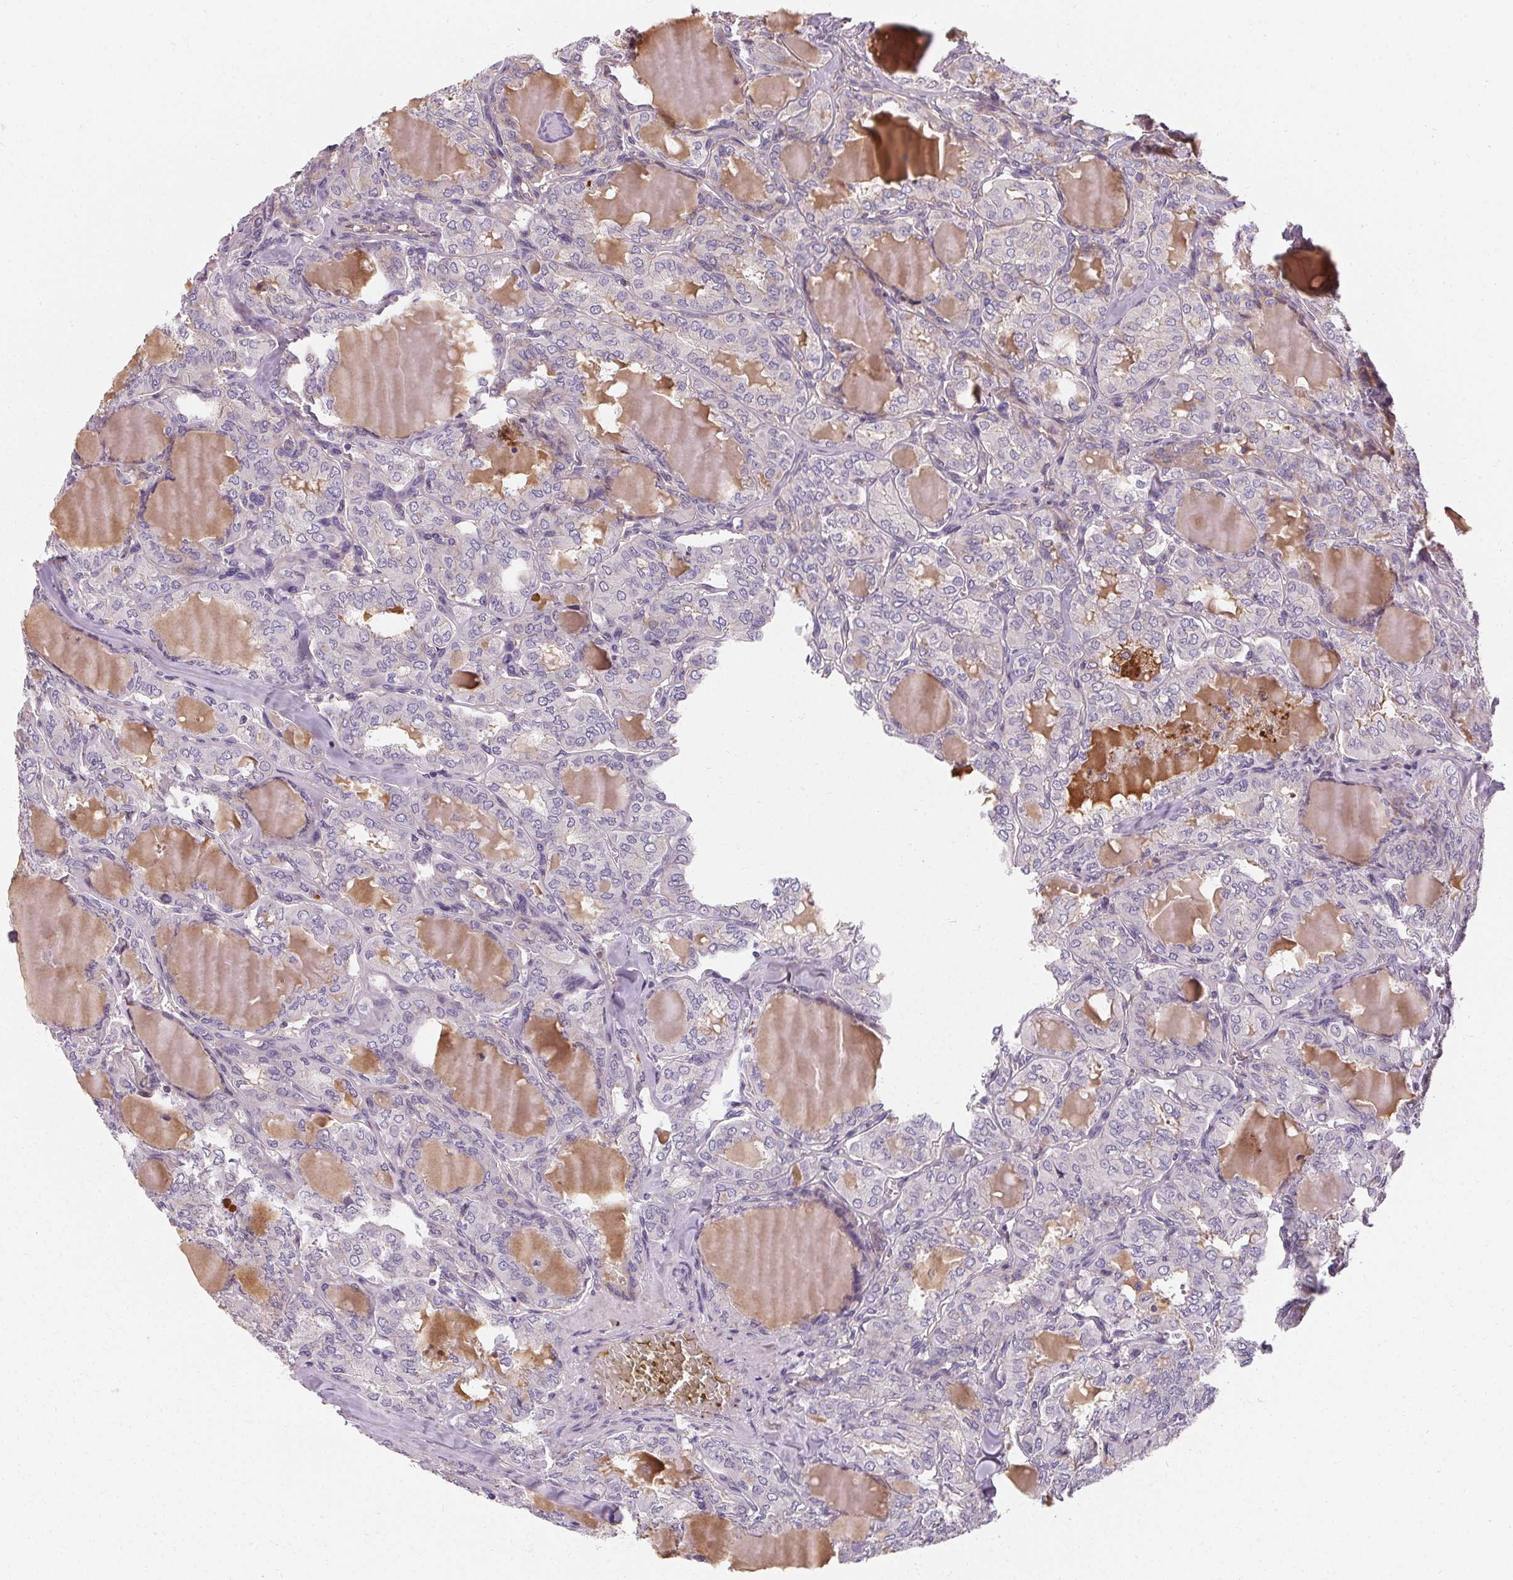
{"staining": {"intensity": "negative", "quantity": "none", "location": "none"}, "tissue": "thyroid cancer", "cell_type": "Tumor cells", "image_type": "cancer", "snomed": [{"axis": "morphology", "description": "Papillary adenocarcinoma, NOS"}, {"axis": "topography", "description": "Thyroid gland"}], "caption": "Immunohistochemical staining of papillary adenocarcinoma (thyroid) displays no significant expression in tumor cells.", "gene": "APLP1", "patient": {"sex": "male", "age": 20}}